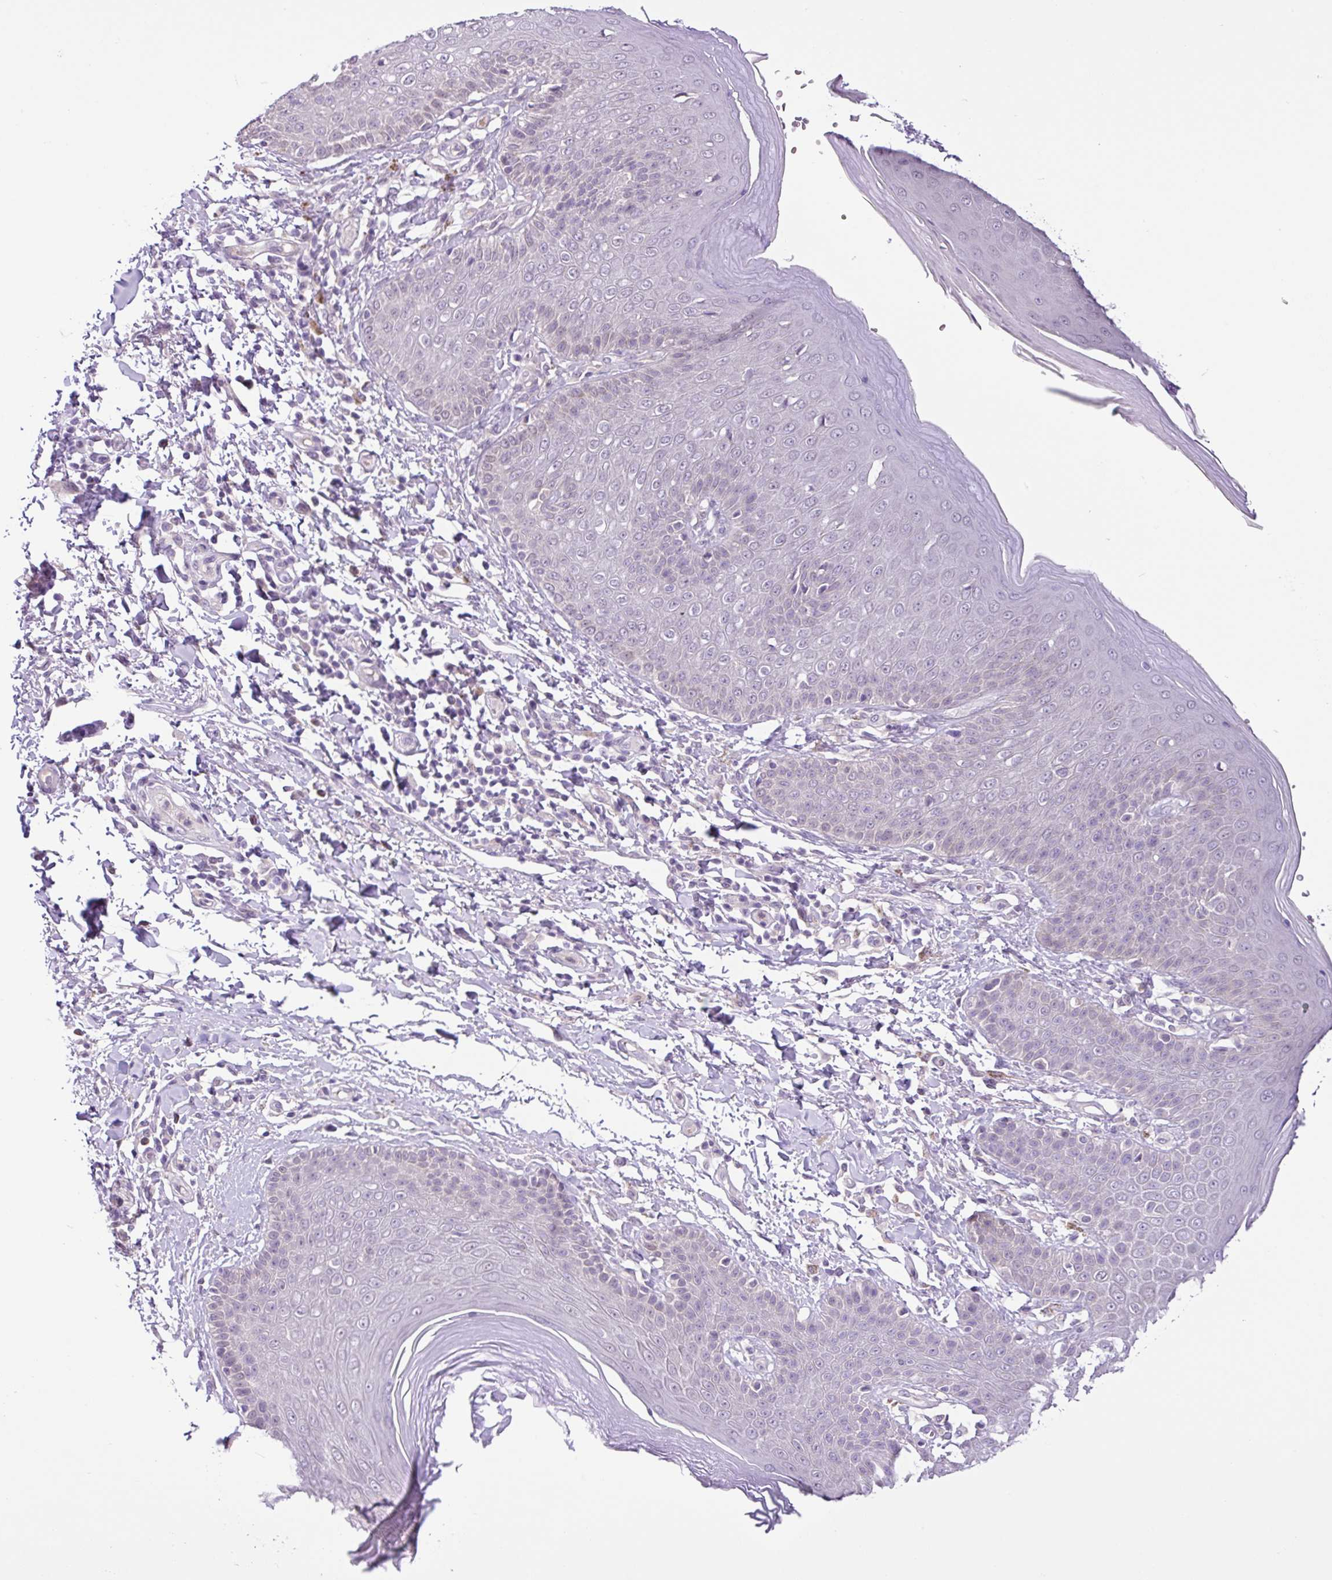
{"staining": {"intensity": "negative", "quantity": "none", "location": "none"}, "tissue": "skin", "cell_type": "Epidermal cells", "image_type": "normal", "snomed": [{"axis": "morphology", "description": "Normal tissue, NOS"}, {"axis": "topography", "description": "Peripheral nerve tissue"}], "caption": "This image is of unremarkable skin stained with immunohistochemistry (IHC) to label a protein in brown with the nuclei are counter-stained blue. There is no expression in epidermal cells. (IHC, brightfield microscopy, high magnification).", "gene": "TONSL", "patient": {"sex": "male", "age": 51}}